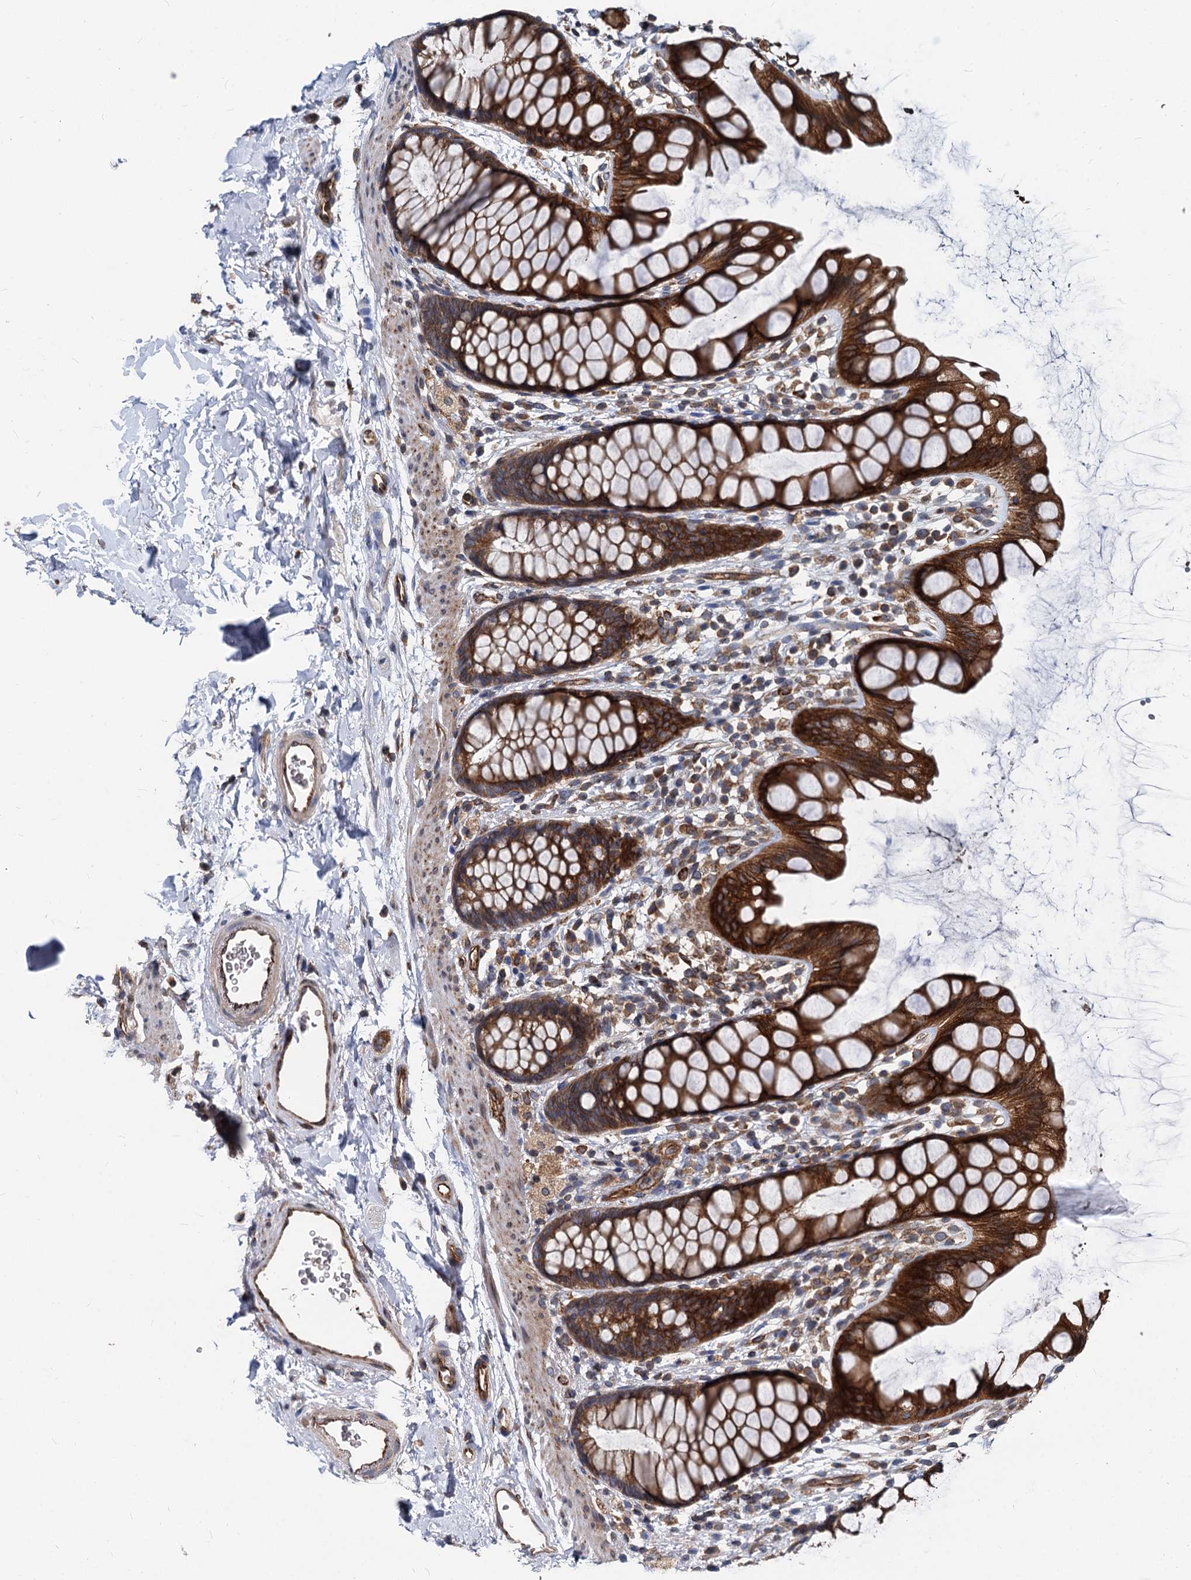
{"staining": {"intensity": "strong", "quantity": ">75%", "location": "cytoplasmic/membranous"}, "tissue": "rectum", "cell_type": "Glandular cells", "image_type": "normal", "snomed": [{"axis": "morphology", "description": "Normal tissue, NOS"}, {"axis": "topography", "description": "Rectum"}], "caption": "Immunohistochemical staining of normal rectum displays strong cytoplasmic/membranous protein staining in approximately >75% of glandular cells. (DAB (3,3'-diaminobenzidine) IHC, brown staining for protein, blue staining for nuclei).", "gene": "STIM1", "patient": {"sex": "female", "age": 65}}